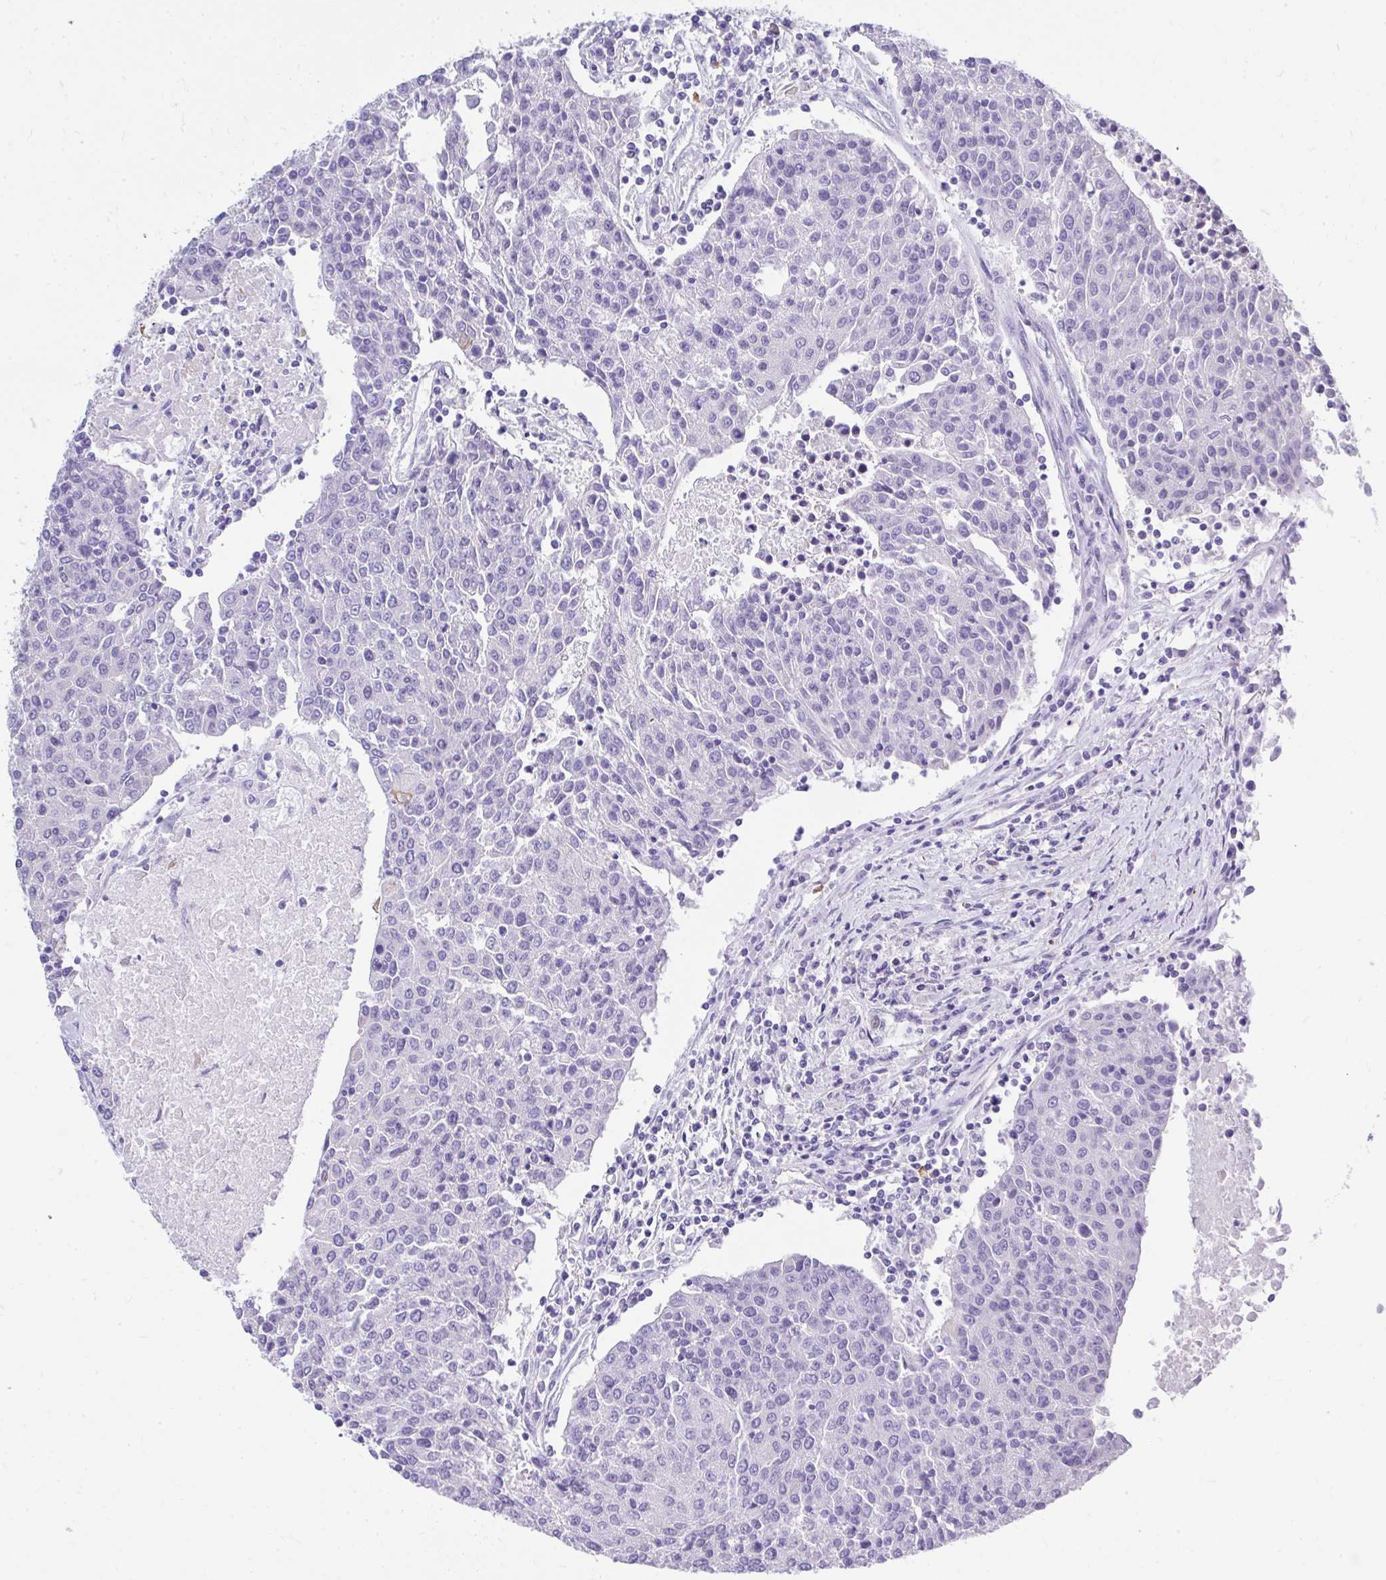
{"staining": {"intensity": "negative", "quantity": "none", "location": "none"}, "tissue": "urothelial cancer", "cell_type": "Tumor cells", "image_type": "cancer", "snomed": [{"axis": "morphology", "description": "Urothelial carcinoma, High grade"}, {"axis": "topography", "description": "Urinary bladder"}], "caption": "This is an immunohistochemistry (IHC) image of urothelial cancer. There is no staining in tumor cells.", "gene": "PSD", "patient": {"sex": "female", "age": 85}}